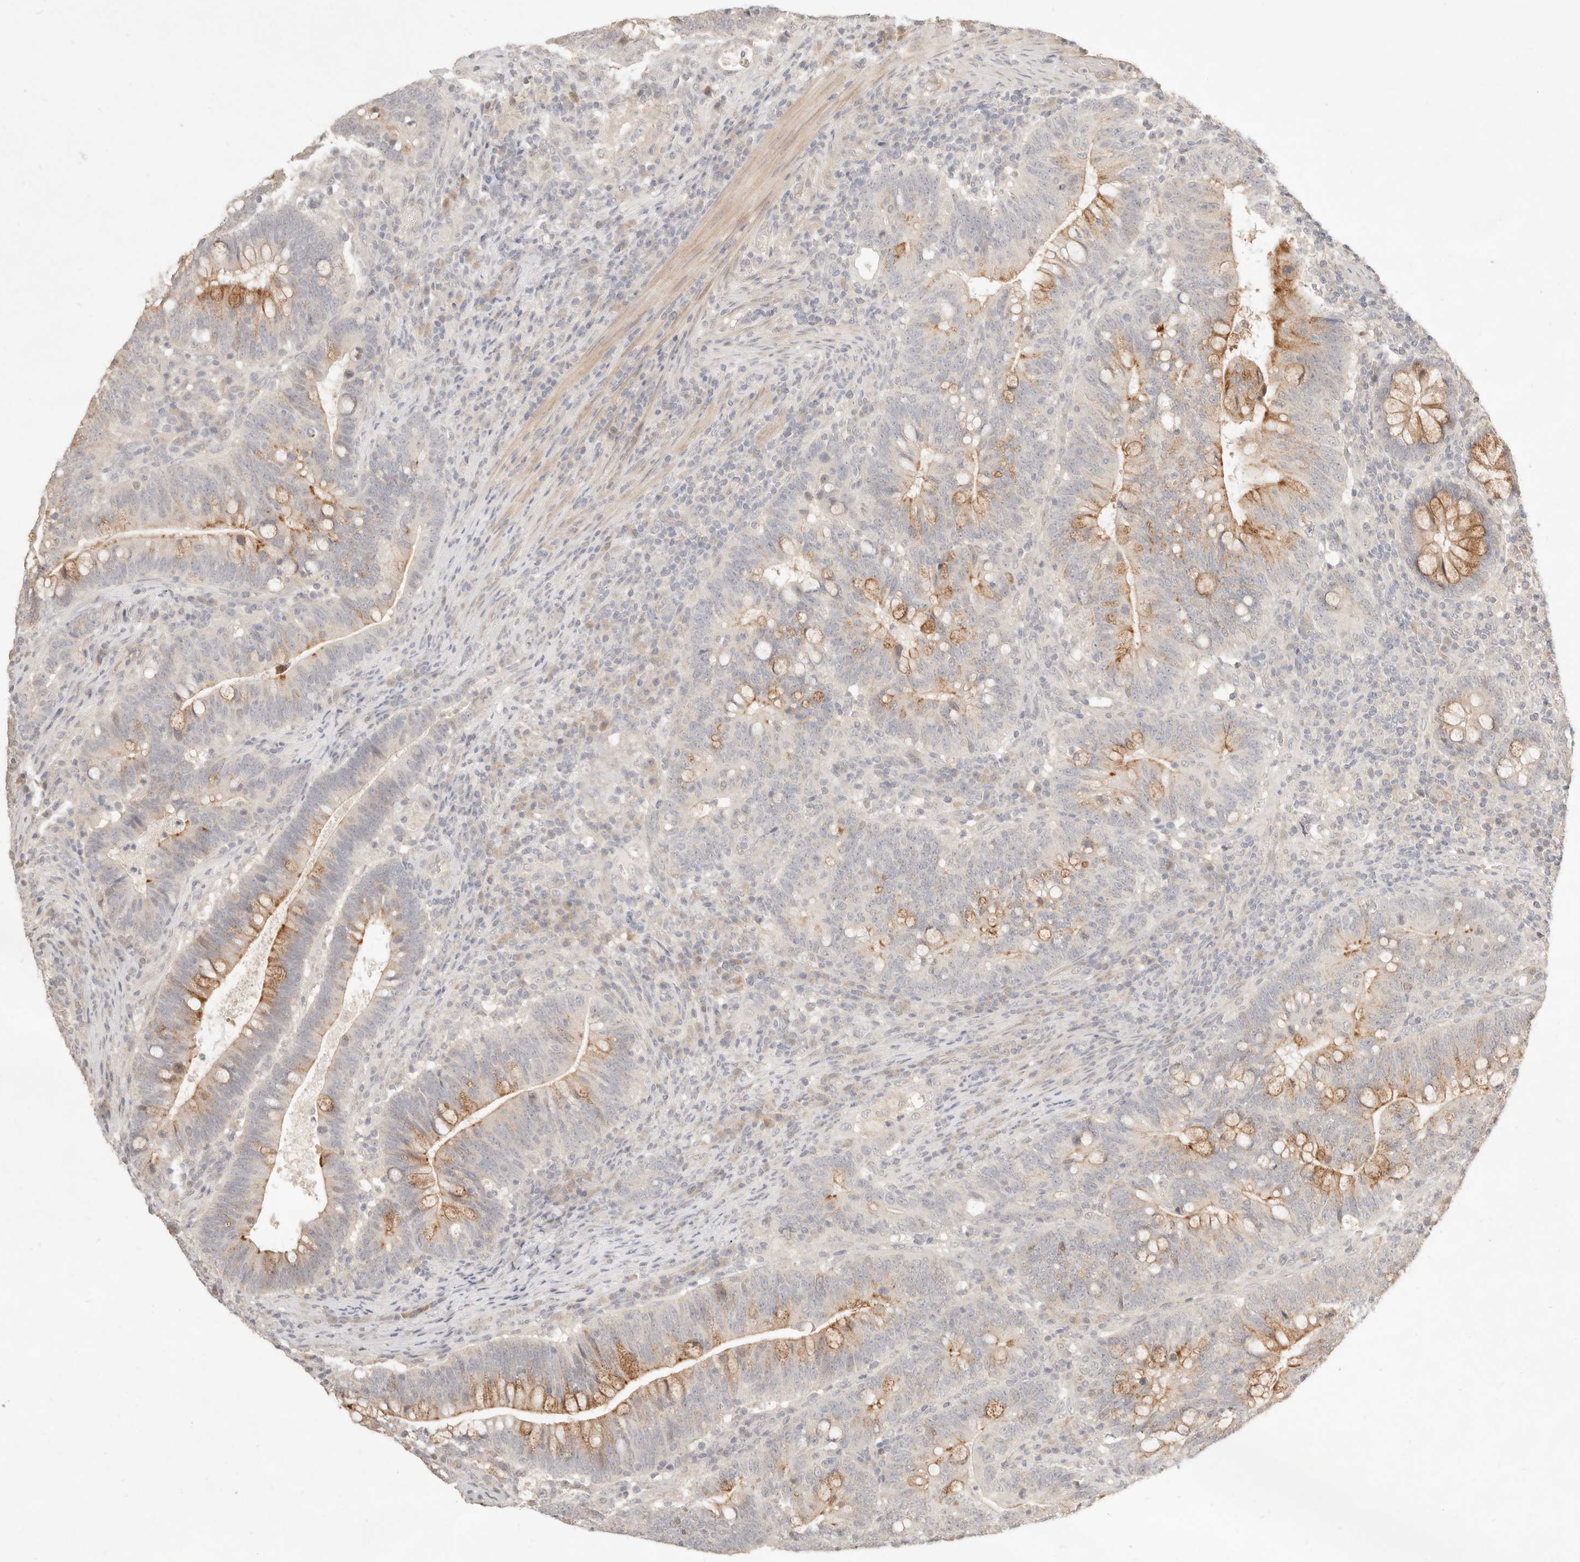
{"staining": {"intensity": "moderate", "quantity": "<25%", "location": "cytoplasmic/membranous"}, "tissue": "colorectal cancer", "cell_type": "Tumor cells", "image_type": "cancer", "snomed": [{"axis": "morphology", "description": "Adenocarcinoma, NOS"}, {"axis": "topography", "description": "Colon"}], "caption": "Colorectal cancer (adenocarcinoma) stained for a protein (brown) reveals moderate cytoplasmic/membranous positive expression in about <25% of tumor cells.", "gene": "MEP1A", "patient": {"sex": "female", "age": 66}}